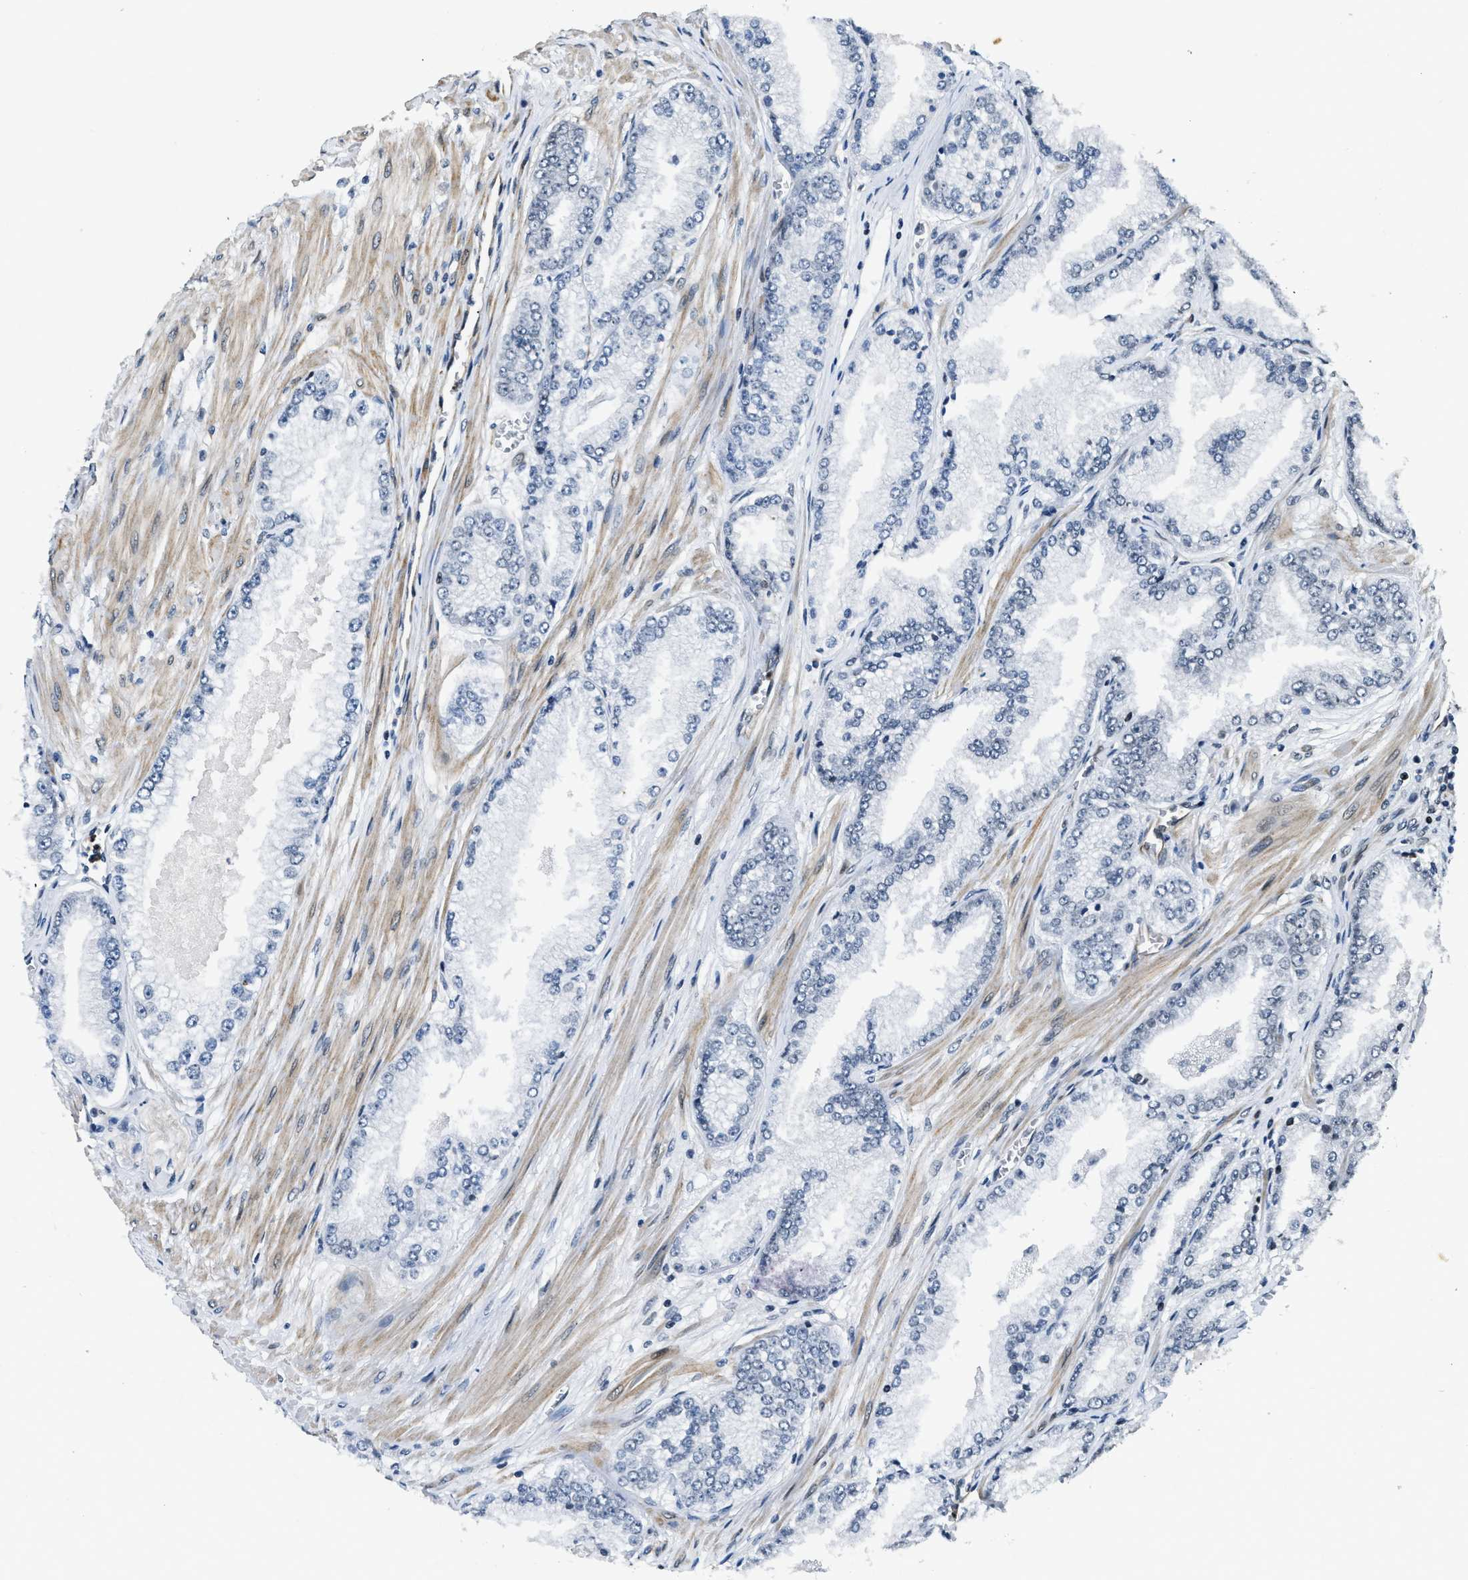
{"staining": {"intensity": "negative", "quantity": "none", "location": "none"}, "tissue": "prostate cancer", "cell_type": "Tumor cells", "image_type": "cancer", "snomed": [{"axis": "morphology", "description": "Adenocarcinoma, High grade"}, {"axis": "topography", "description": "Prostate"}], "caption": "Immunohistochemistry (IHC) photomicrograph of prostate cancer stained for a protein (brown), which reveals no positivity in tumor cells. (DAB immunohistochemistry with hematoxylin counter stain).", "gene": "ZC3HC1", "patient": {"sex": "male", "age": 61}}